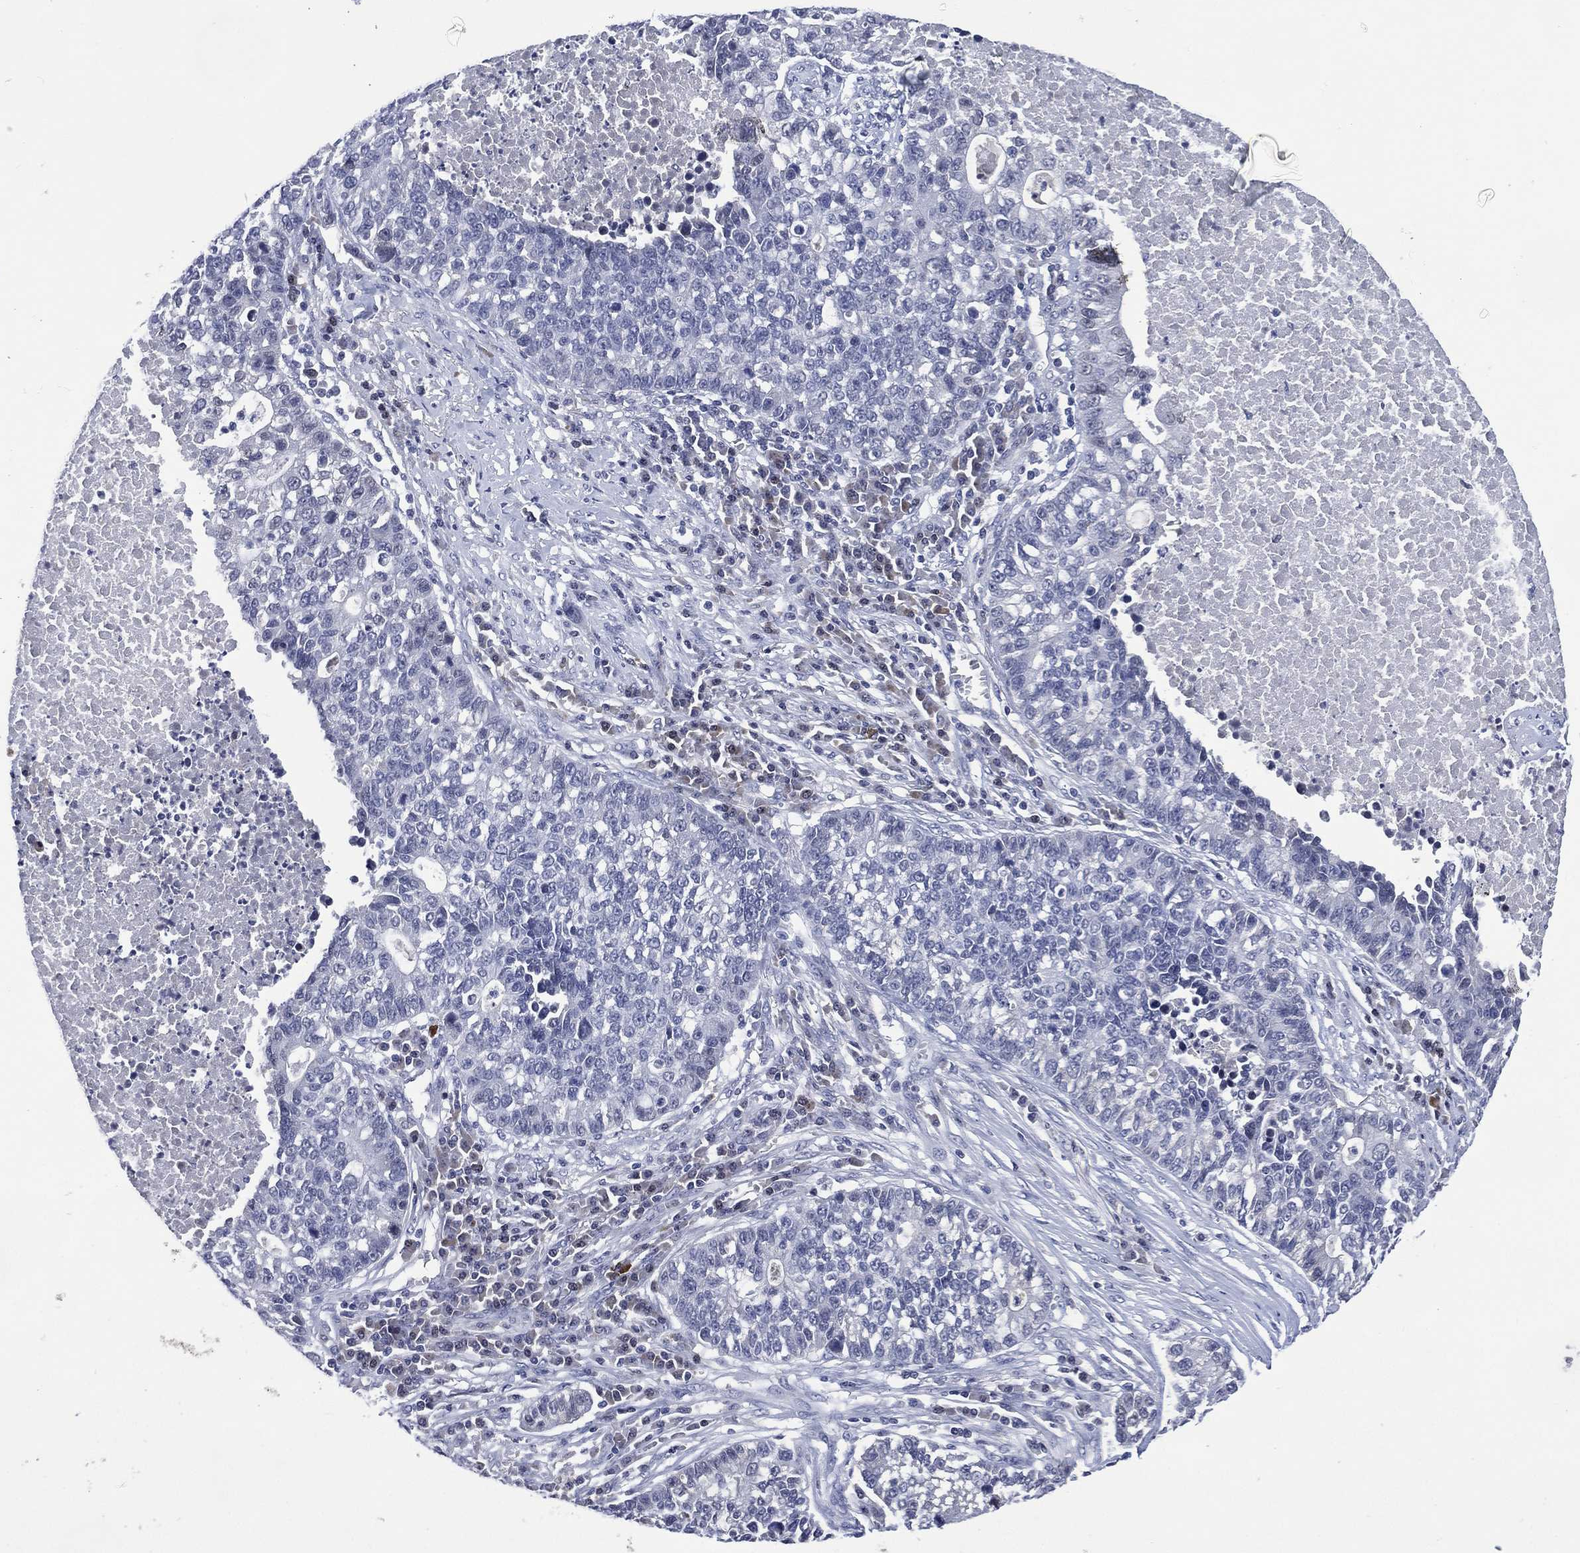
{"staining": {"intensity": "negative", "quantity": "none", "location": "none"}, "tissue": "lung cancer", "cell_type": "Tumor cells", "image_type": "cancer", "snomed": [{"axis": "morphology", "description": "Adenocarcinoma, NOS"}, {"axis": "topography", "description": "Lung"}], "caption": "Human lung cancer stained for a protein using immunohistochemistry reveals no staining in tumor cells.", "gene": "USP26", "patient": {"sex": "male", "age": 57}}